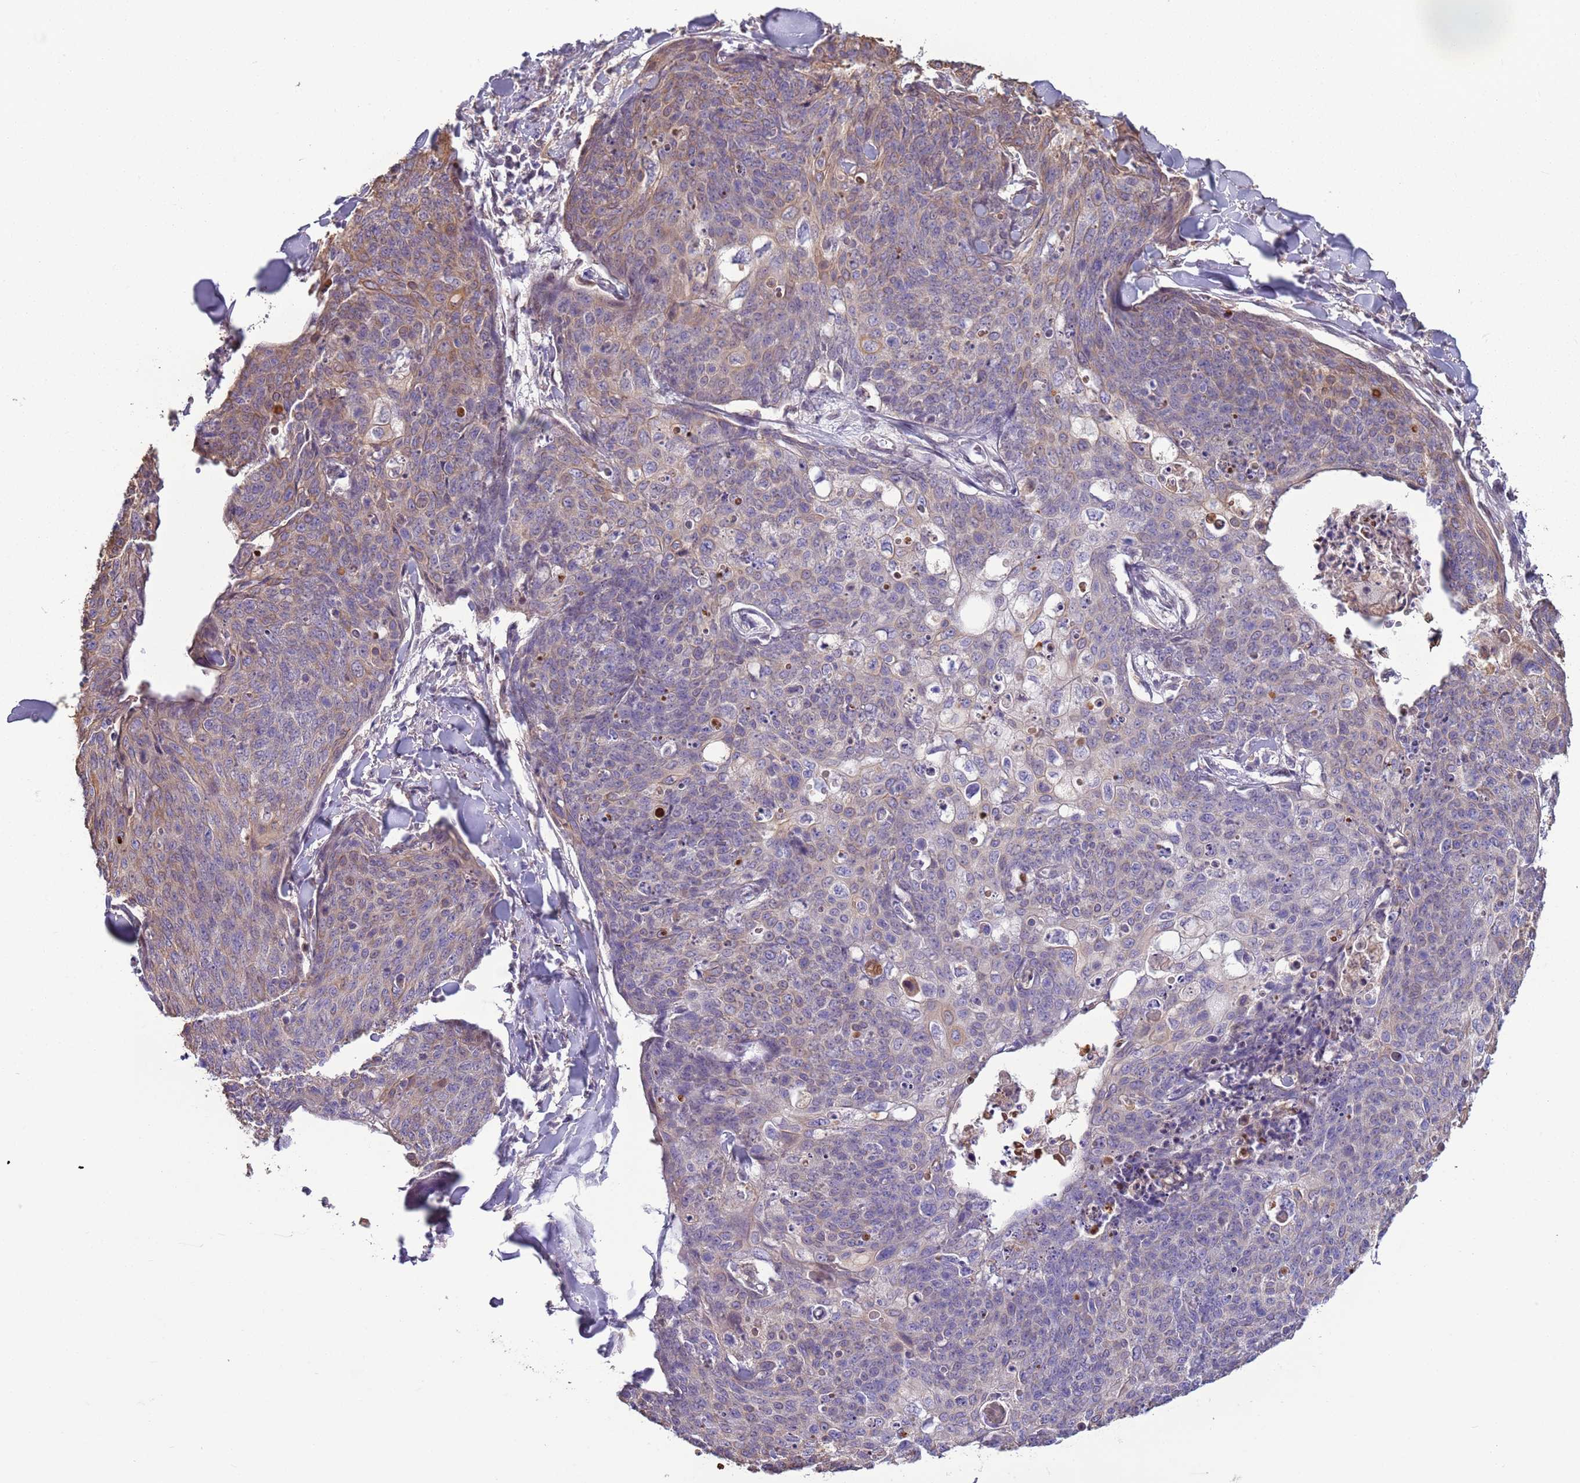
{"staining": {"intensity": "weak", "quantity": "25%-75%", "location": "cytoplasmic/membranous"}, "tissue": "skin cancer", "cell_type": "Tumor cells", "image_type": "cancer", "snomed": [{"axis": "morphology", "description": "Squamous cell carcinoma, NOS"}, {"axis": "topography", "description": "Skin"}, {"axis": "topography", "description": "Vulva"}], "caption": "IHC histopathology image of neoplastic tissue: human squamous cell carcinoma (skin) stained using immunohistochemistry demonstrates low levels of weak protein expression localized specifically in the cytoplasmic/membranous of tumor cells, appearing as a cytoplasmic/membranous brown color.", "gene": "CAPN9", "patient": {"sex": "female", "age": 85}}